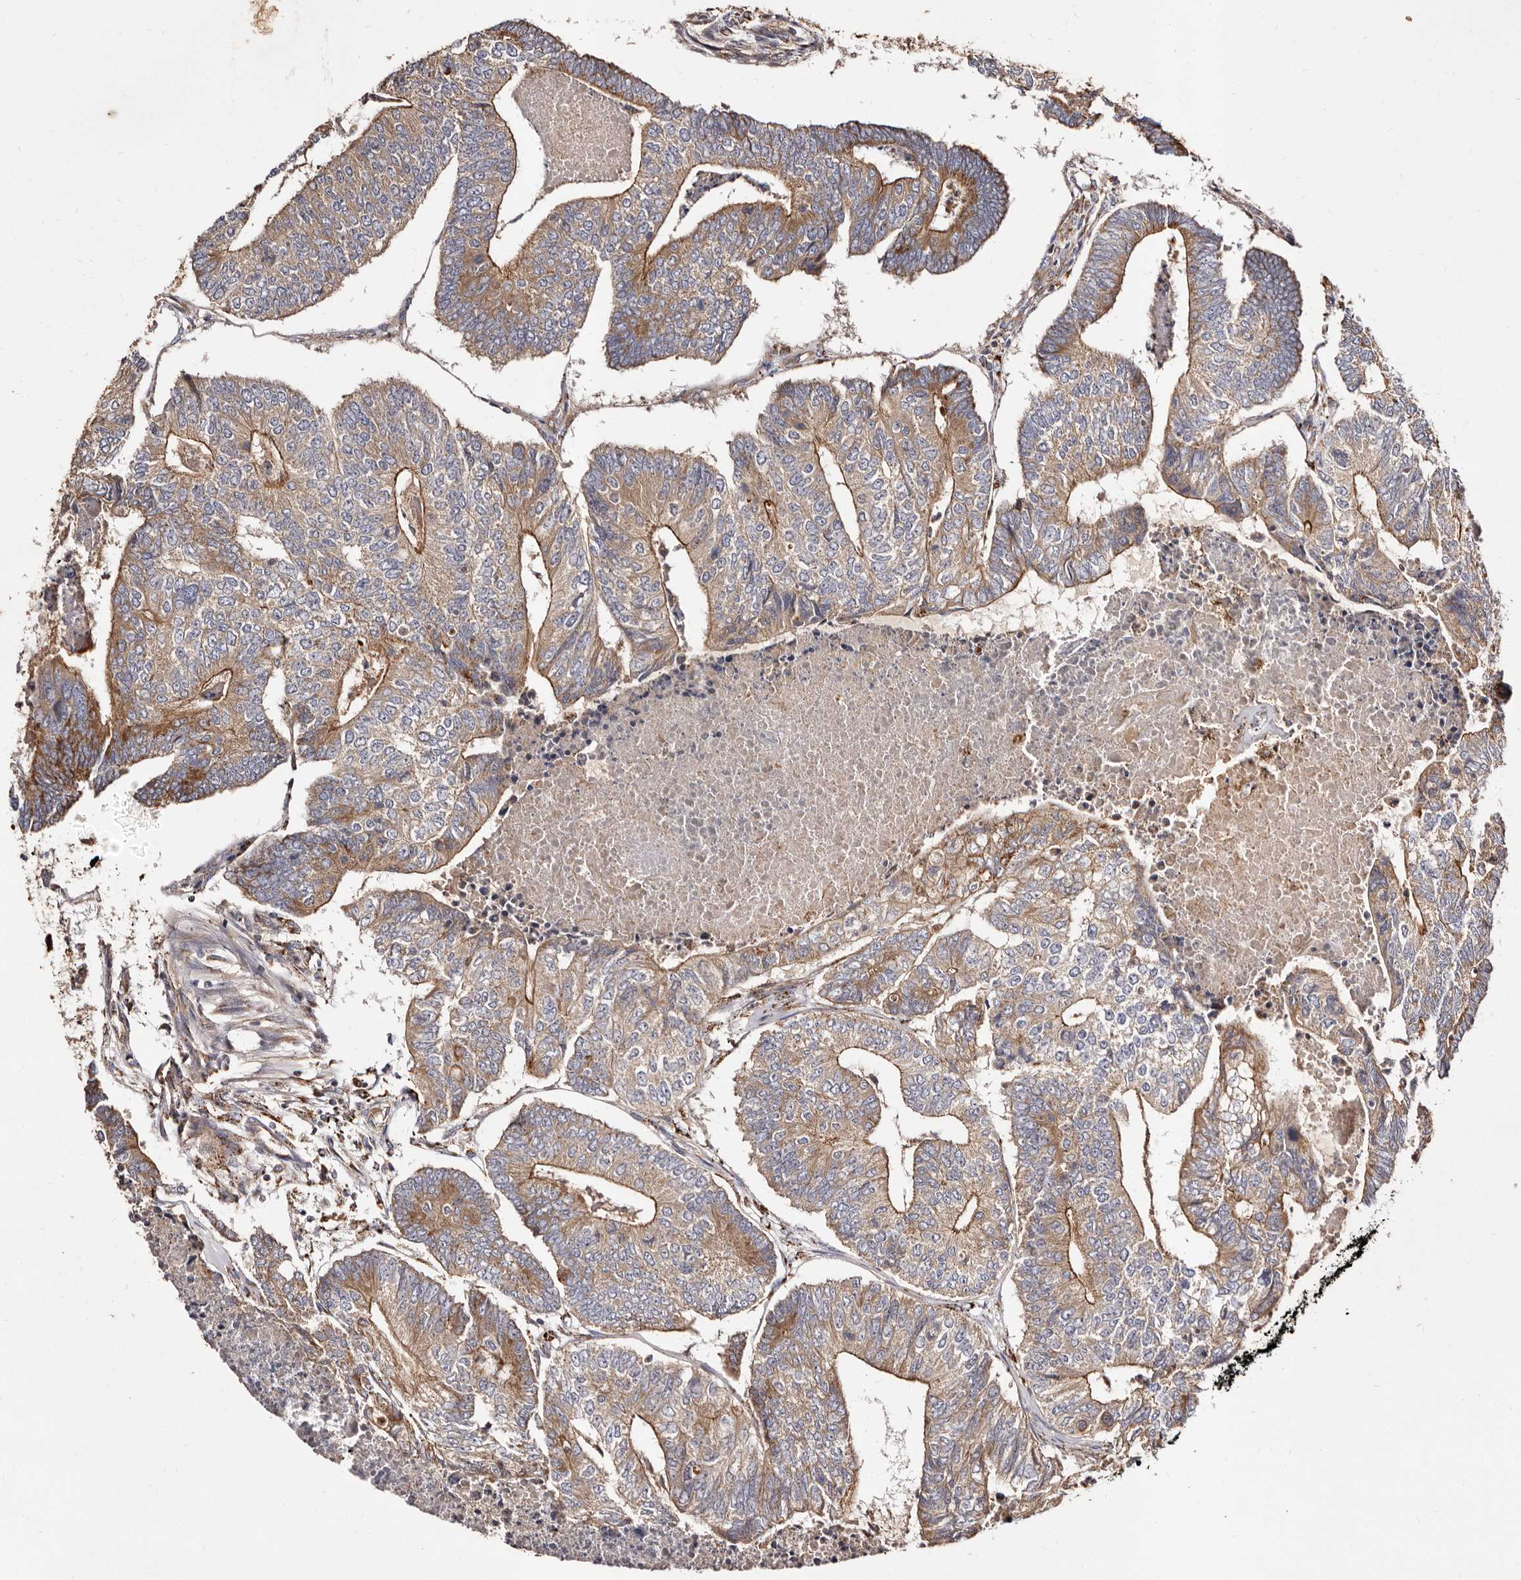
{"staining": {"intensity": "moderate", "quantity": ">75%", "location": "cytoplasmic/membranous"}, "tissue": "colorectal cancer", "cell_type": "Tumor cells", "image_type": "cancer", "snomed": [{"axis": "morphology", "description": "Adenocarcinoma, NOS"}, {"axis": "topography", "description": "Colon"}], "caption": "Approximately >75% of tumor cells in colorectal cancer (adenocarcinoma) demonstrate moderate cytoplasmic/membranous protein expression as visualized by brown immunohistochemical staining.", "gene": "LUZP1", "patient": {"sex": "female", "age": 67}}